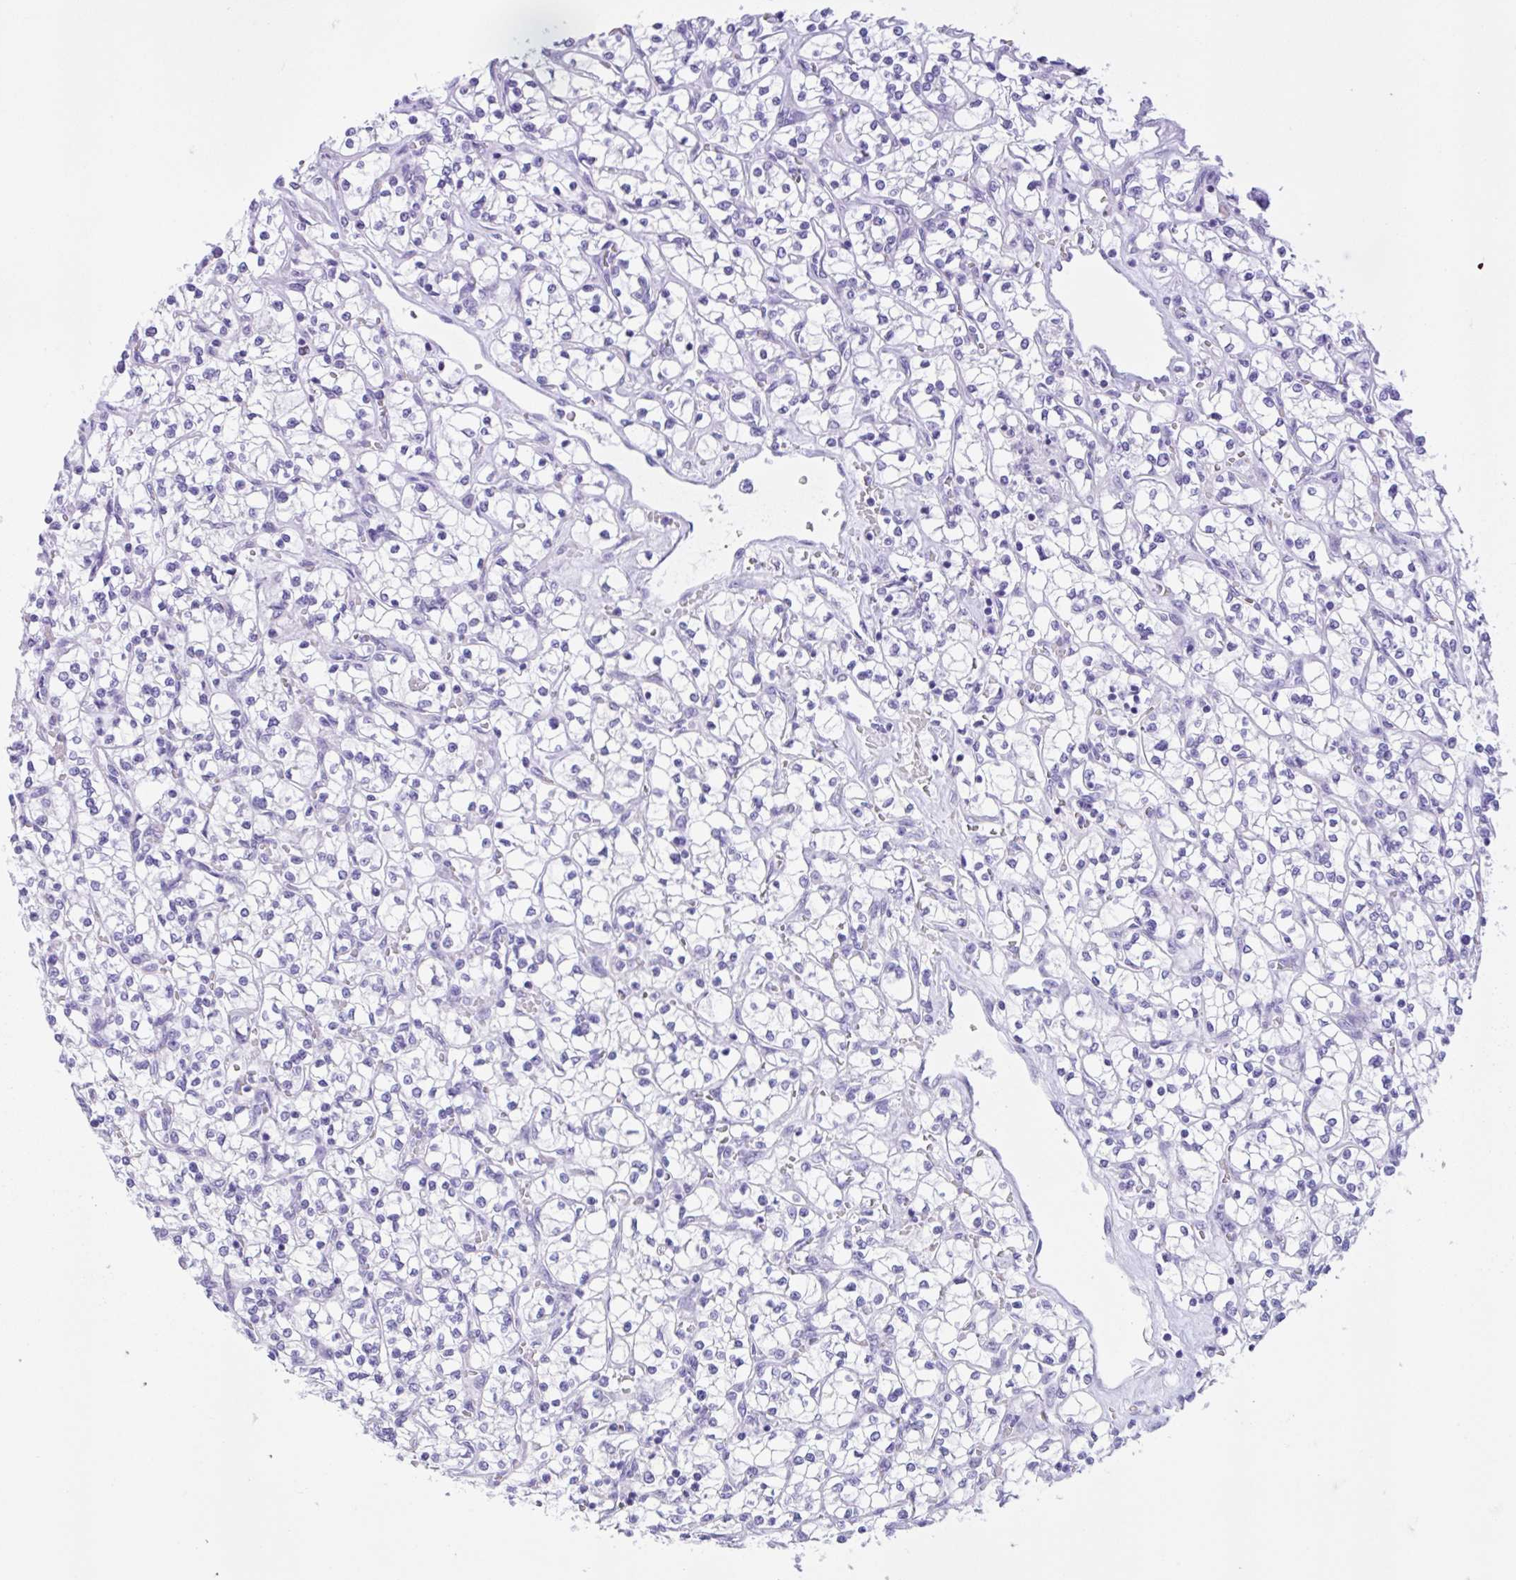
{"staining": {"intensity": "negative", "quantity": "none", "location": "none"}, "tissue": "renal cancer", "cell_type": "Tumor cells", "image_type": "cancer", "snomed": [{"axis": "morphology", "description": "Adenocarcinoma, NOS"}, {"axis": "topography", "description": "Kidney"}], "caption": "A photomicrograph of human renal cancer is negative for staining in tumor cells. (Brightfield microscopy of DAB (3,3'-diaminobenzidine) immunohistochemistry (IHC) at high magnification).", "gene": "ZNF319", "patient": {"sex": "female", "age": 64}}